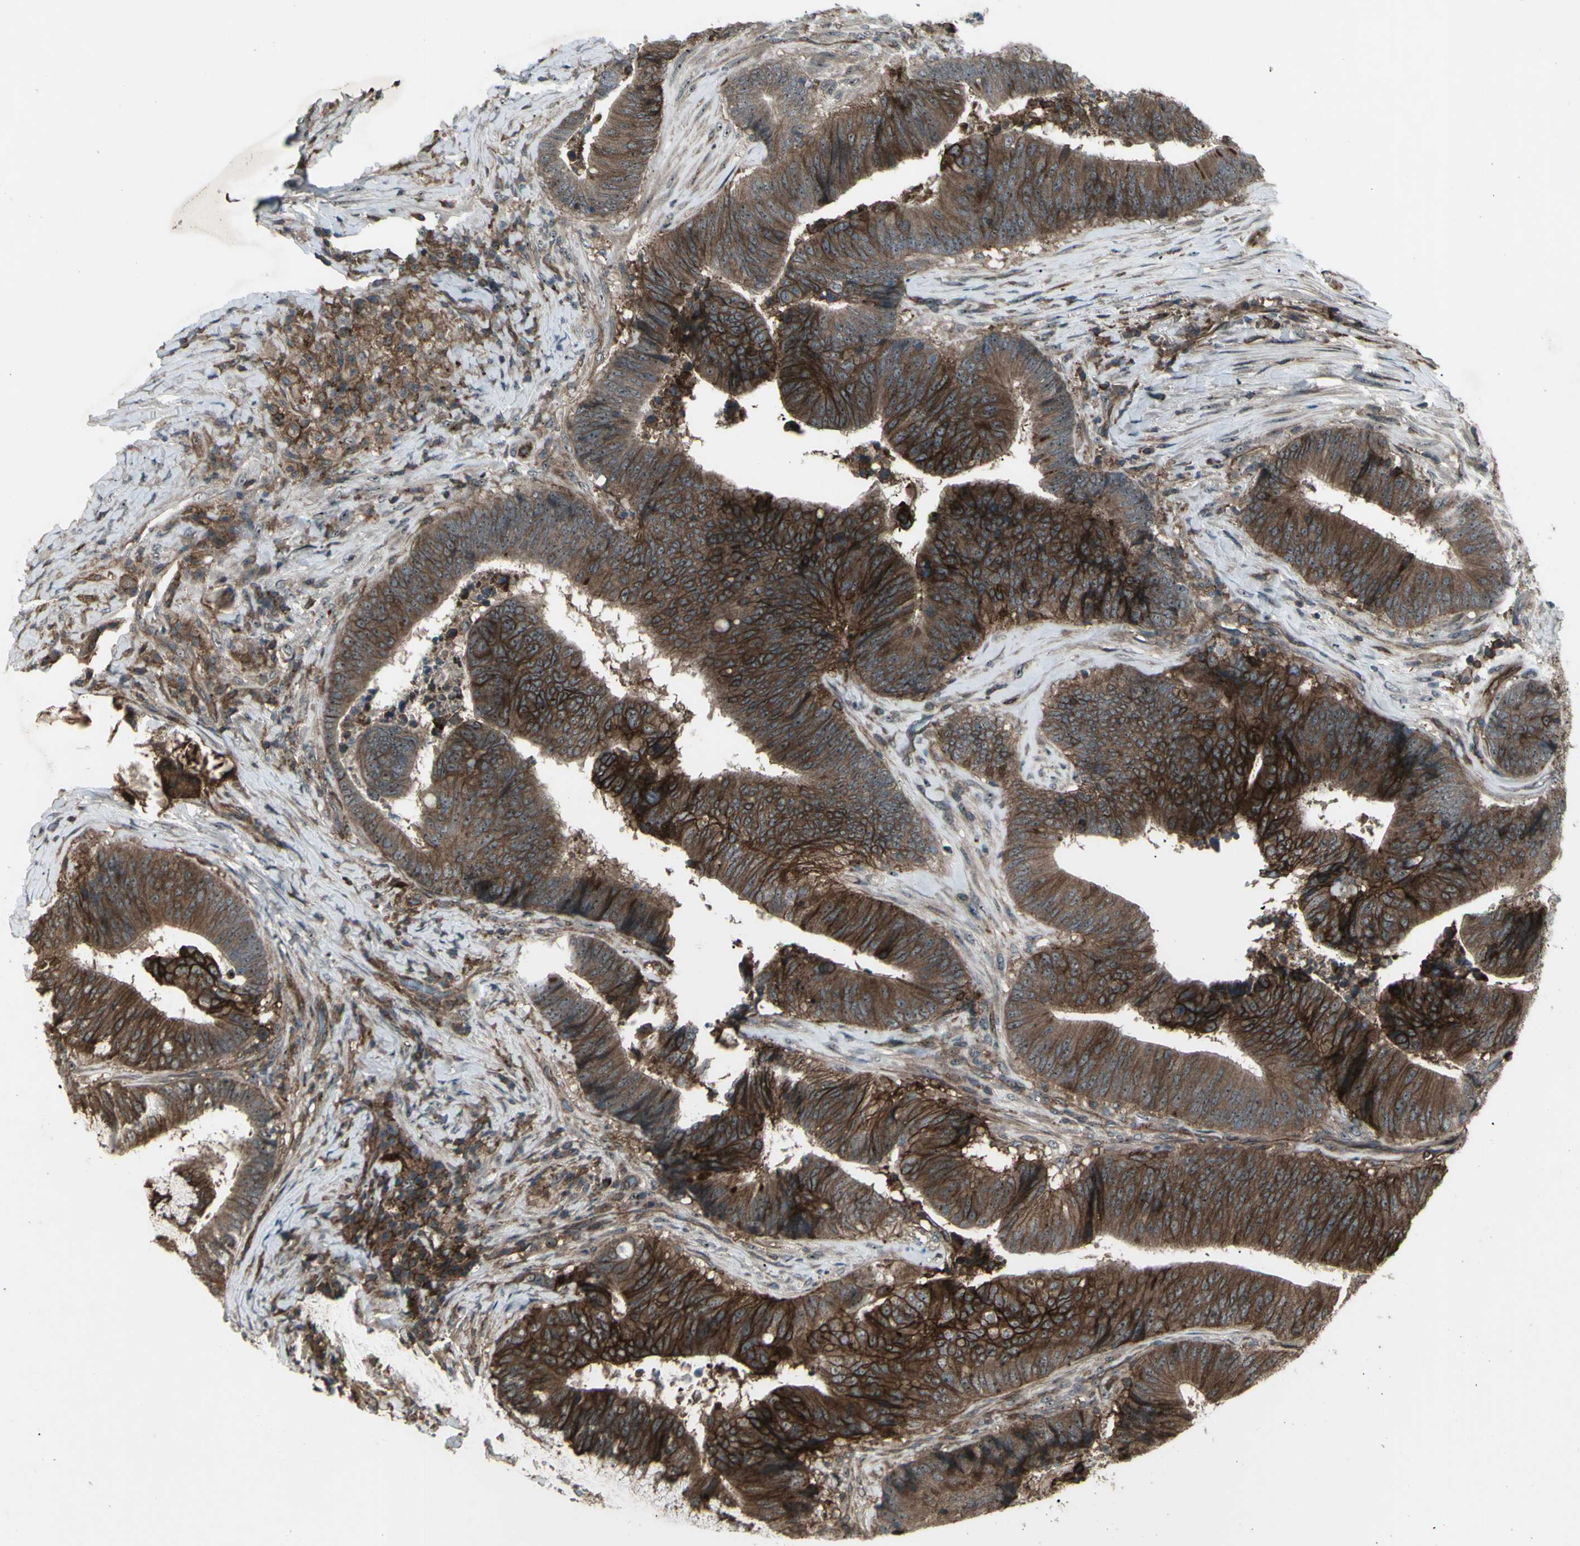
{"staining": {"intensity": "strong", "quantity": ">75%", "location": "cytoplasmic/membranous"}, "tissue": "colorectal cancer", "cell_type": "Tumor cells", "image_type": "cancer", "snomed": [{"axis": "morphology", "description": "Adenocarcinoma, NOS"}, {"axis": "topography", "description": "Rectum"}], "caption": "Approximately >75% of tumor cells in human colorectal cancer (adenocarcinoma) reveal strong cytoplasmic/membranous protein positivity as visualized by brown immunohistochemical staining.", "gene": "FXYD5", "patient": {"sex": "male", "age": 72}}